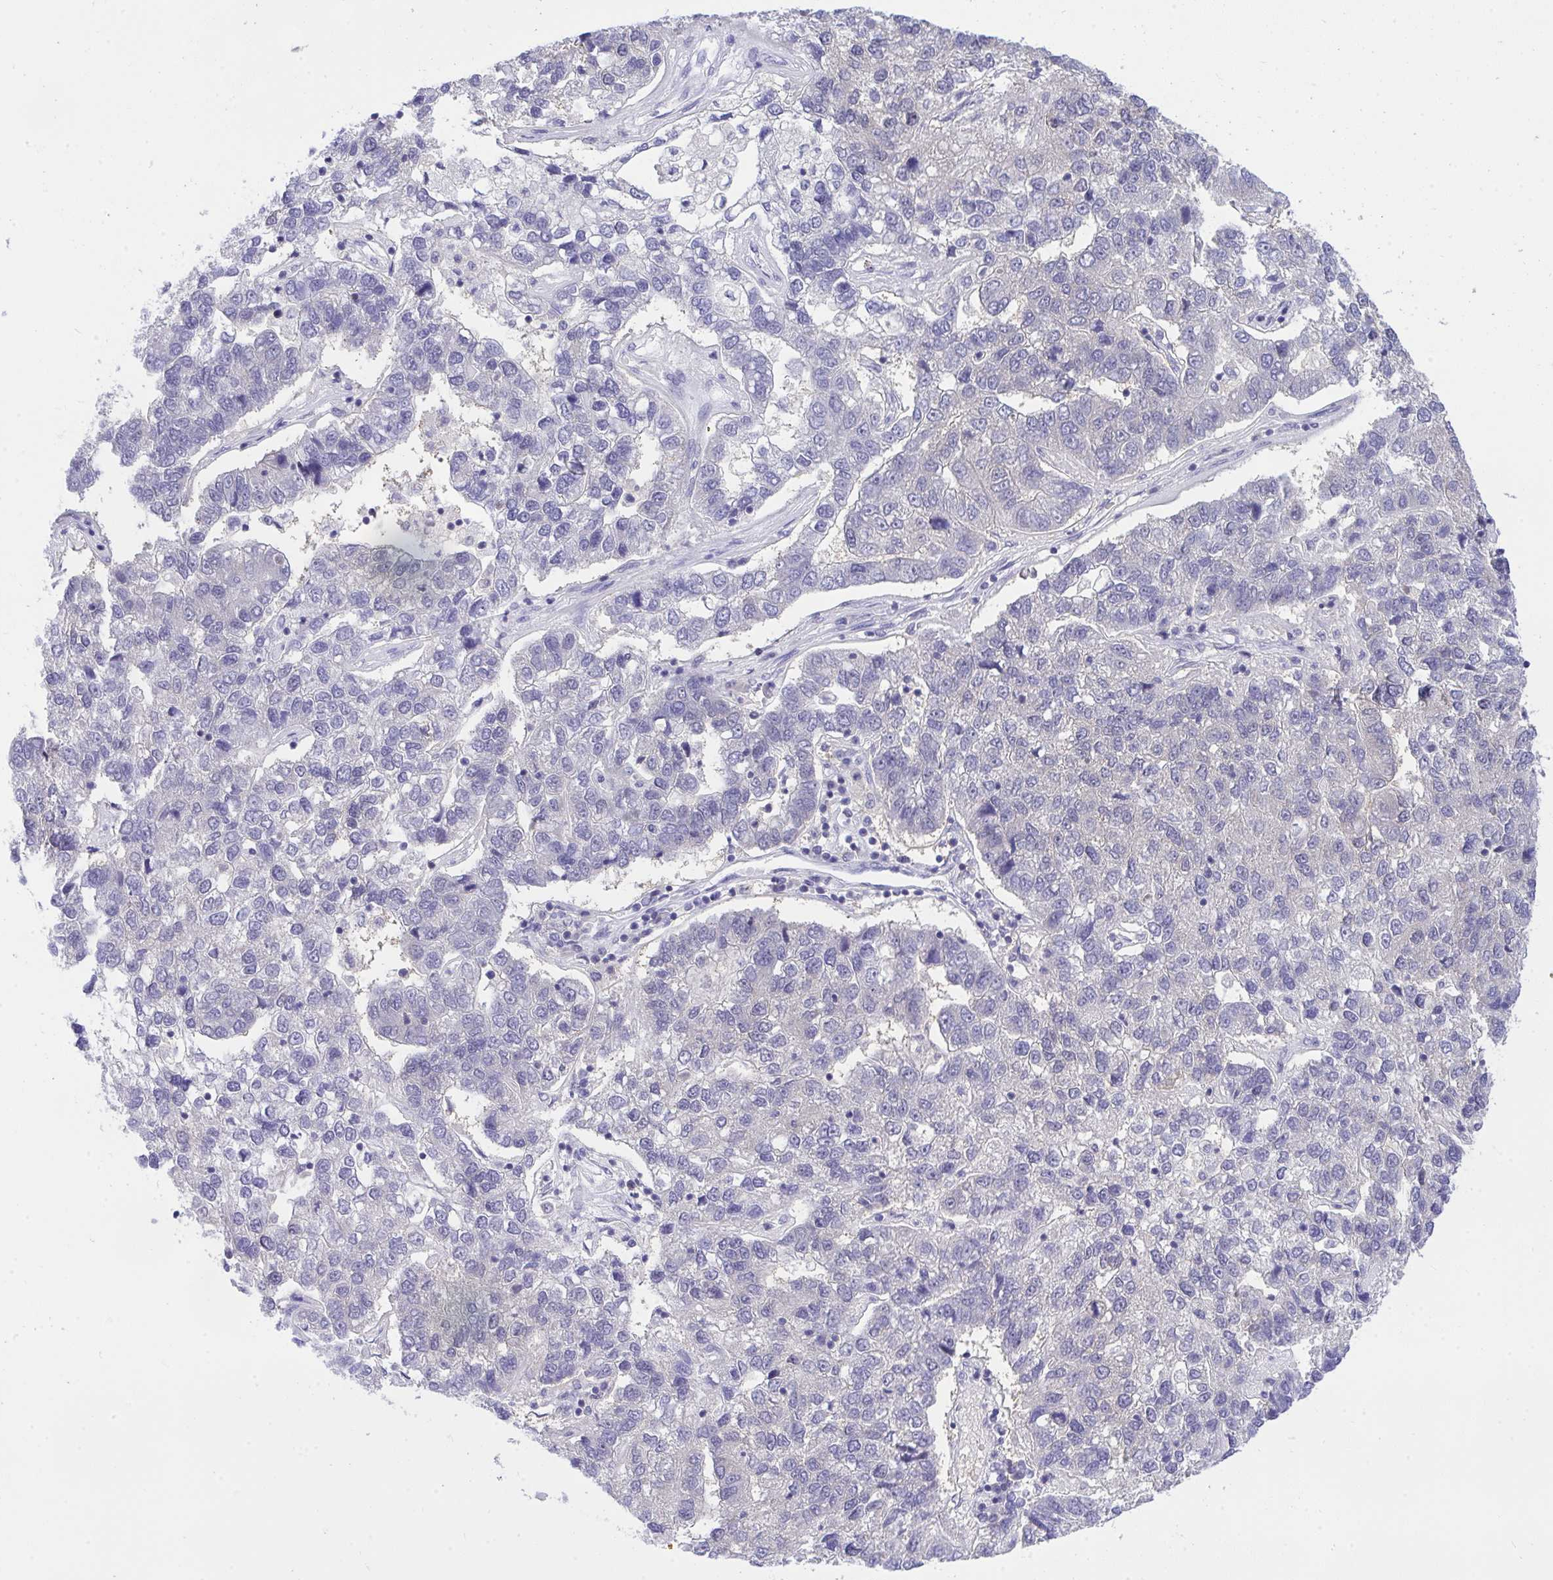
{"staining": {"intensity": "negative", "quantity": "none", "location": "none"}, "tissue": "pancreatic cancer", "cell_type": "Tumor cells", "image_type": "cancer", "snomed": [{"axis": "morphology", "description": "Adenocarcinoma, NOS"}, {"axis": "topography", "description": "Pancreas"}], "caption": "This is an IHC photomicrograph of pancreatic adenocarcinoma. There is no expression in tumor cells.", "gene": "THOP1", "patient": {"sex": "female", "age": 61}}